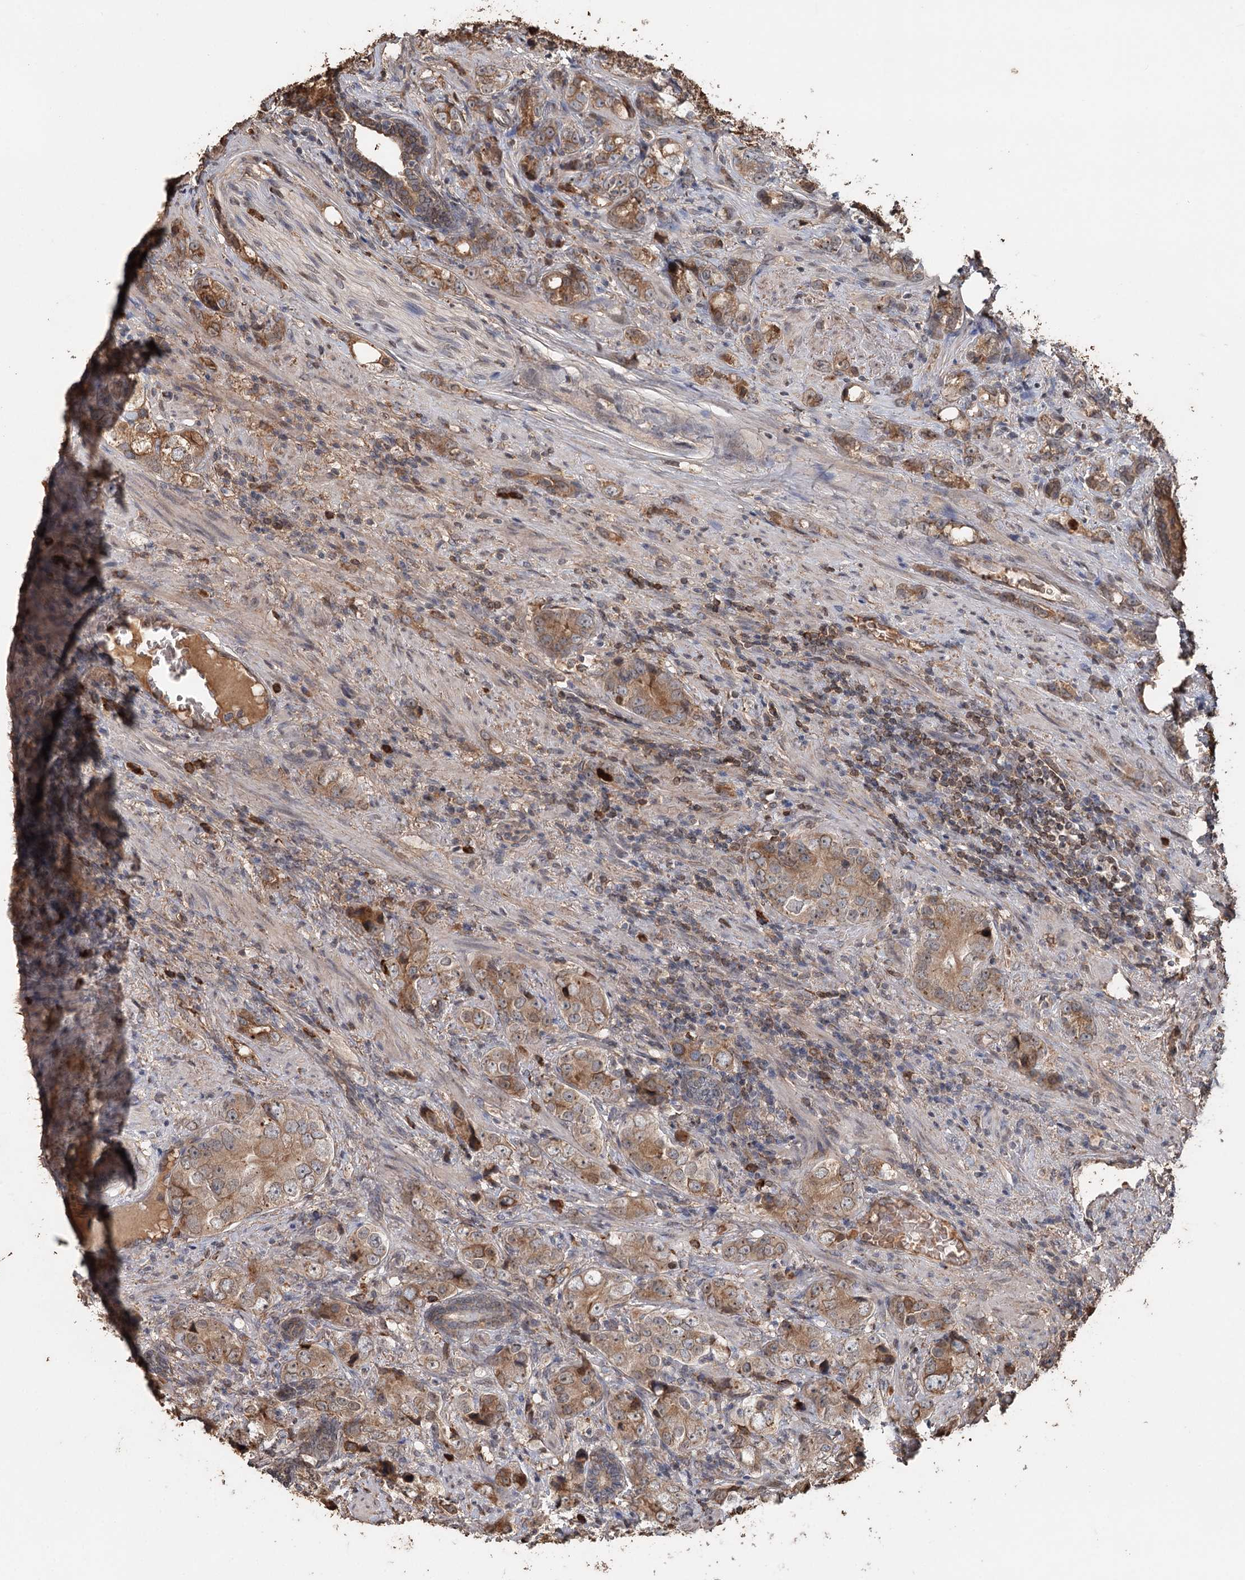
{"staining": {"intensity": "moderate", "quantity": ">75%", "location": "cytoplasmic/membranous"}, "tissue": "prostate cancer", "cell_type": "Tumor cells", "image_type": "cancer", "snomed": [{"axis": "morphology", "description": "Adenocarcinoma, High grade"}, {"axis": "topography", "description": "Prostate"}], "caption": "Immunohistochemical staining of human prostate cancer shows moderate cytoplasmic/membranous protein positivity in approximately >75% of tumor cells. The staining is performed using DAB (3,3'-diaminobenzidine) brown chromogen to label protein expression. The nuclei are counter-stained blue using hematoxylin.", "gene": "SYVN1", "patient": {"sex": "male", "age": 63}}